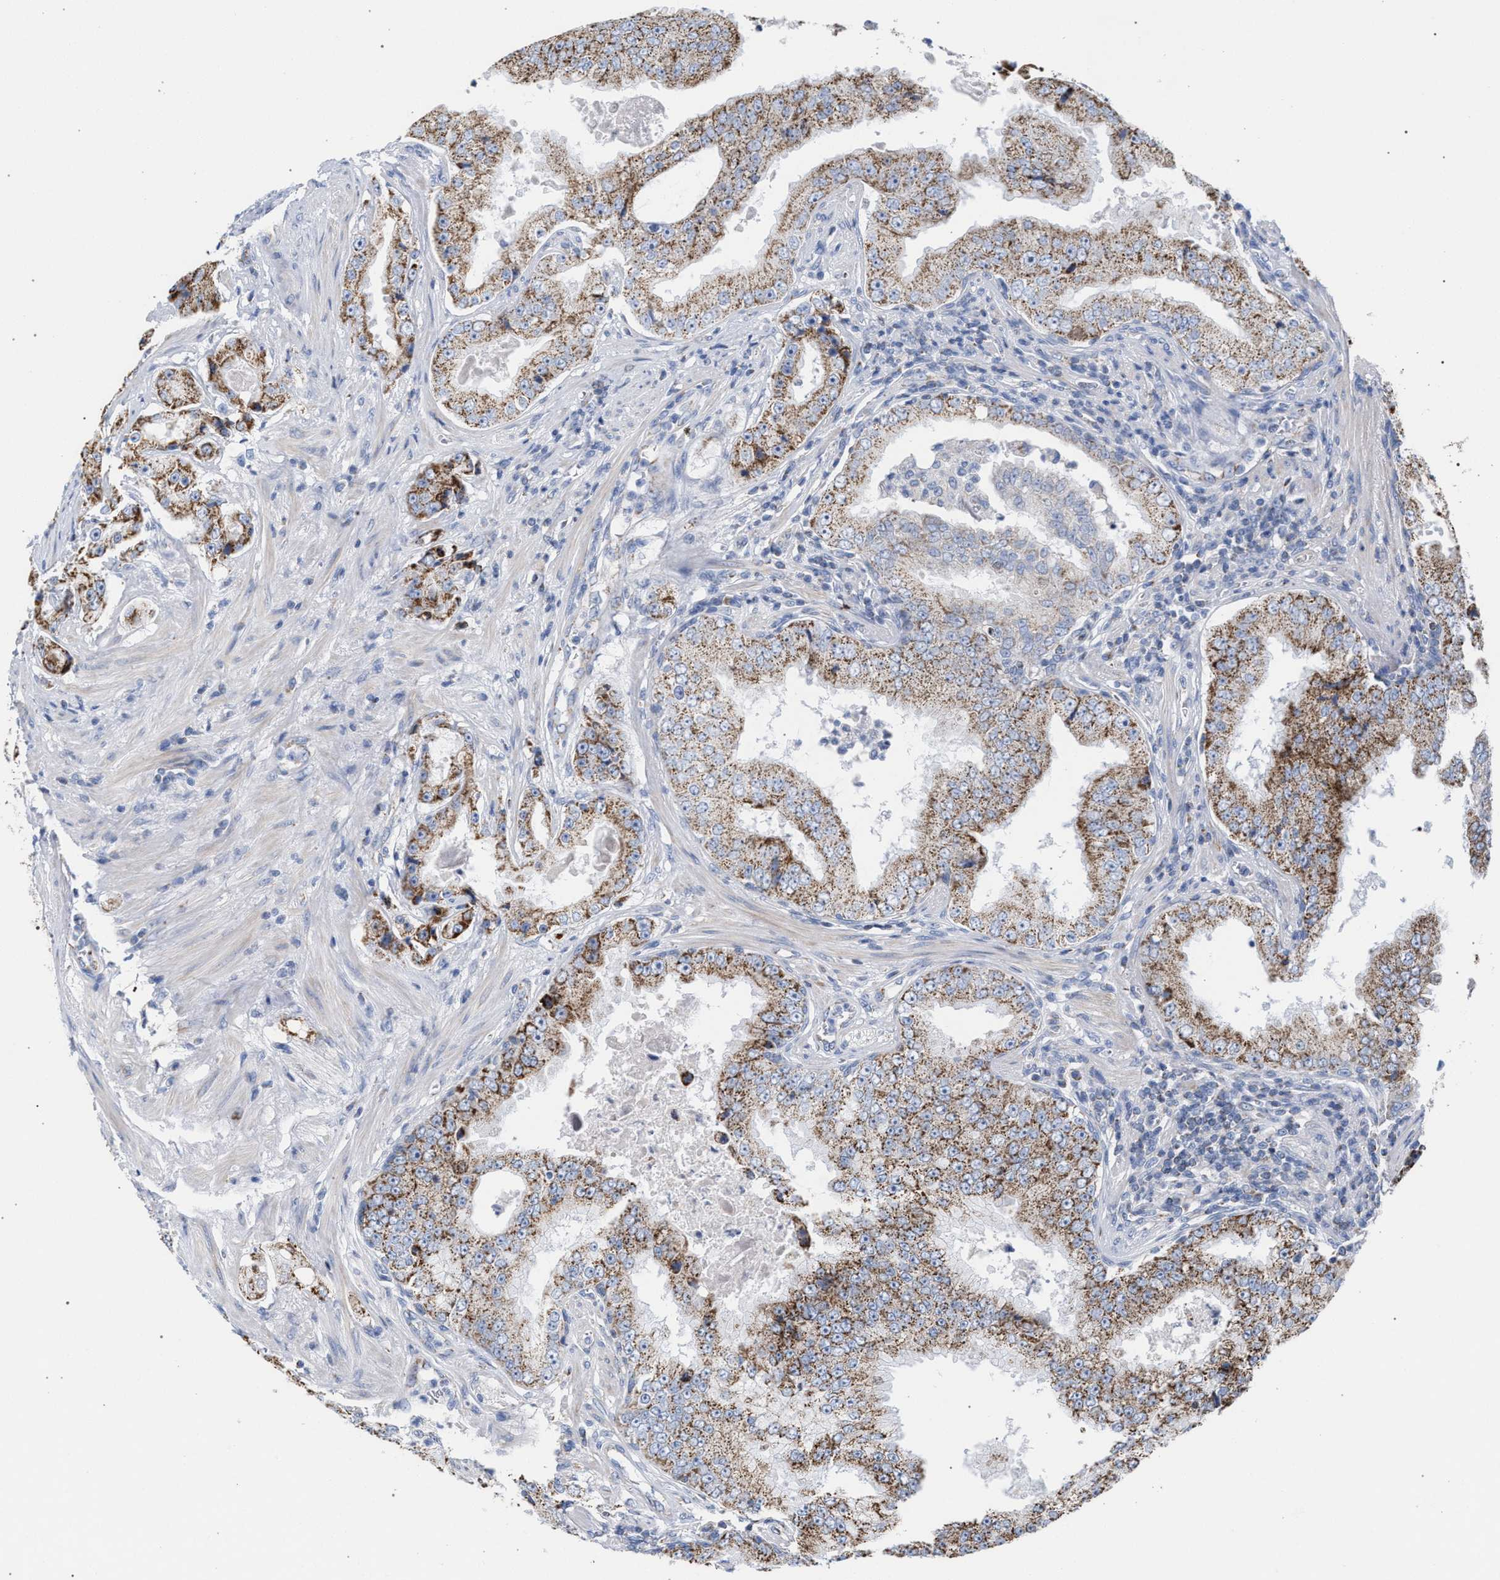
{"staining": {"intensity": "strong", "quantity": ">75%", "location": "cytoplasmic/membranous"}, "tissue": "prostate cancer", "cell_type": "Tumor cells", "image_type": "cancer", "snomed": [{"axis": "morphology", "description": "Adenocarcinoma, High grade"}, {"axis": "topography", "description": "Prostate"}], "caption": "Strong cytoplasmic/membranous positivity for a protein is appreciated in approximately >75% of tumor cells of prostate adenocarcinoma (high-grade) using immunohistochemistry (IHC).", "gene": "ECI2", "patient": {"sex": "male", "age": 73}}